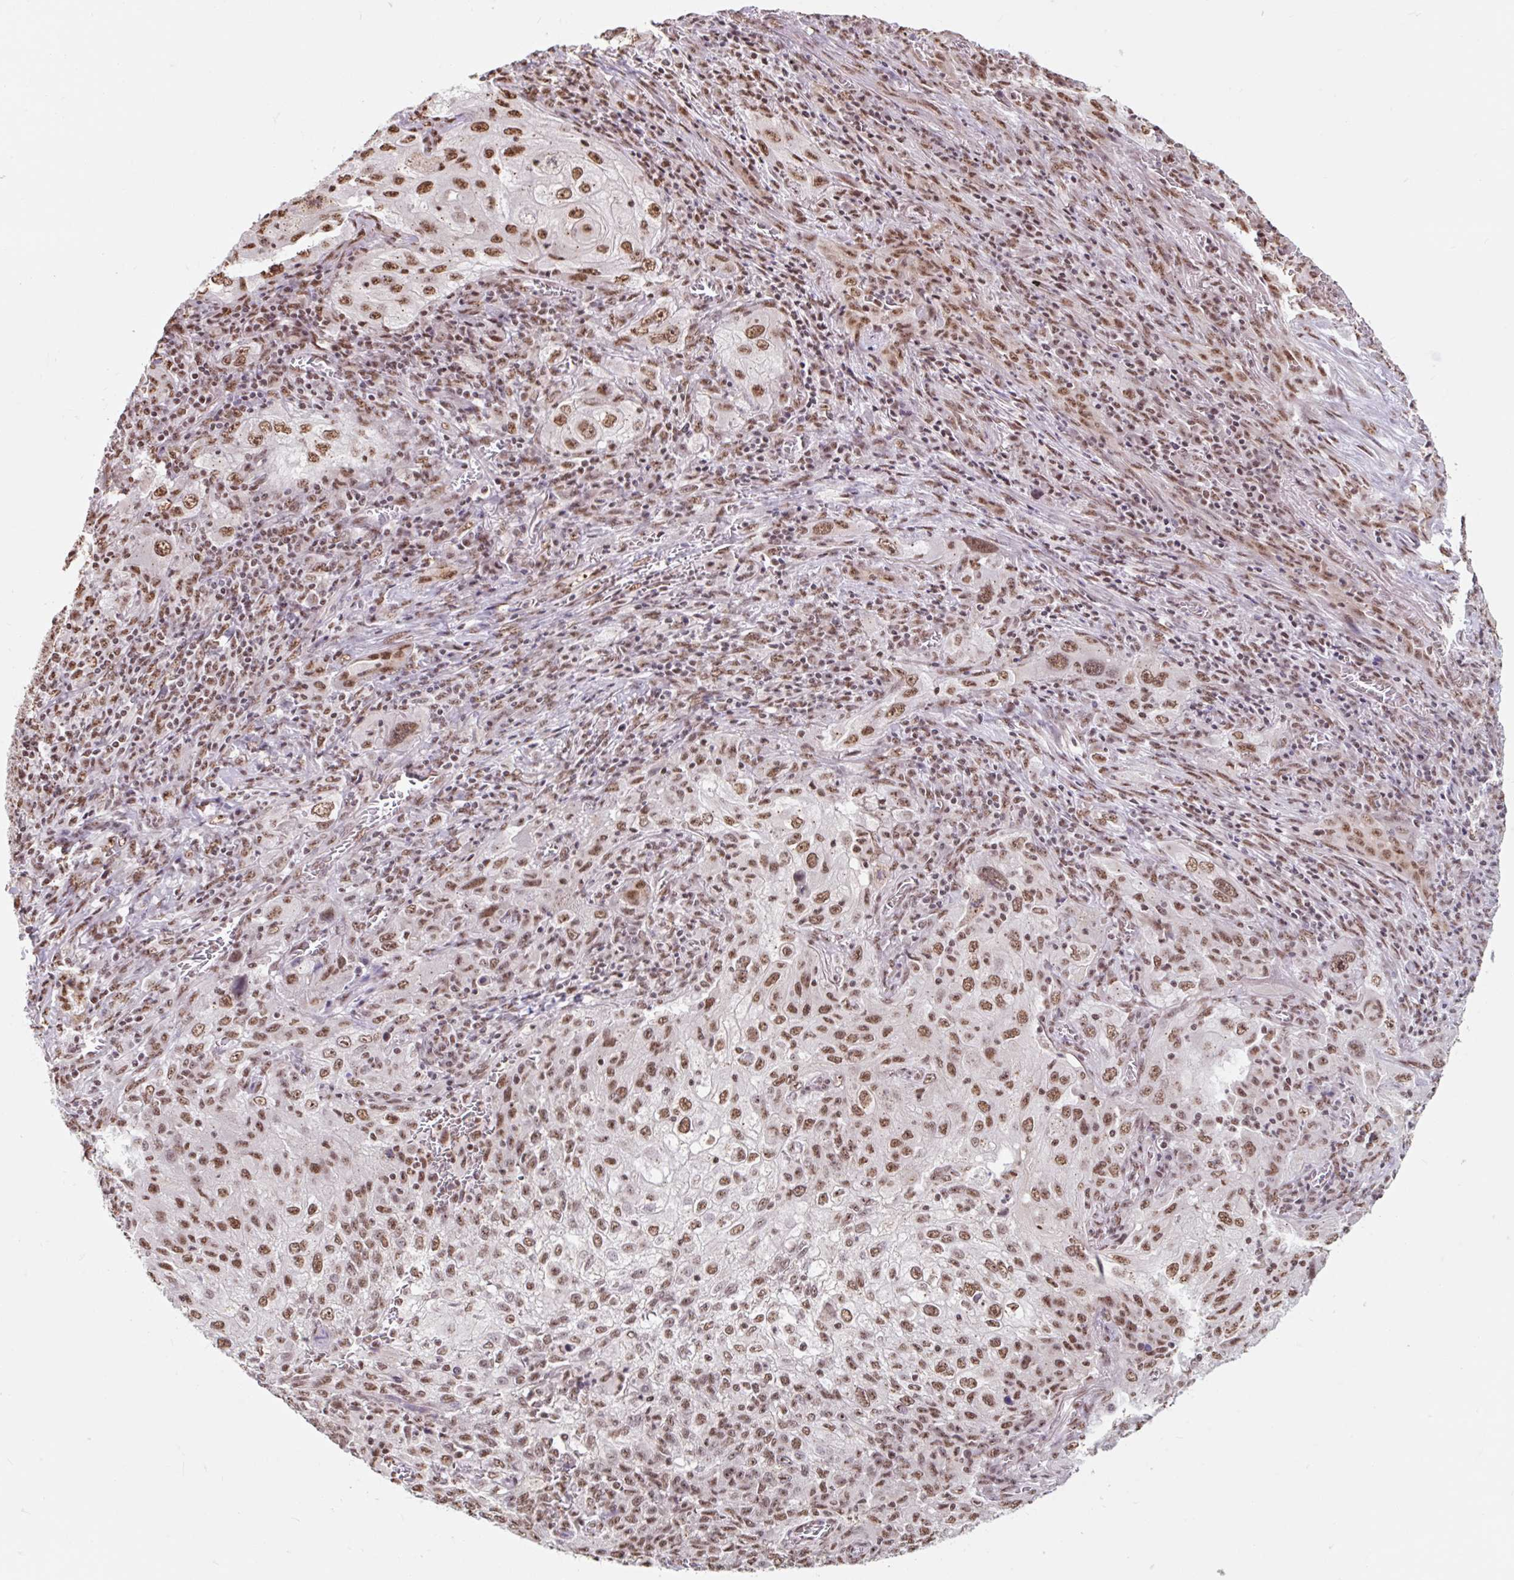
{"staining": {"intensity": "moderate", "quantity": ">75%", "location": "nuclear"}, "tissue": "lung cancer", "cell_type": "Tumor cells", "image_type": "cancer", "snomed": [{"axis": "morphology", "description": "Squamous cell carcinoma, NOS"}, {"axis": "topography", "description": "Lung"}], "caption": "Immunohistochemical staining of human lung squamous cell carcinoma demonstrates medium levels of moderate nuclear protein positivity in approximately >75% of tumor cells.", "gene": "BICRA", "patient": {"sex": "female", "age": 69}}